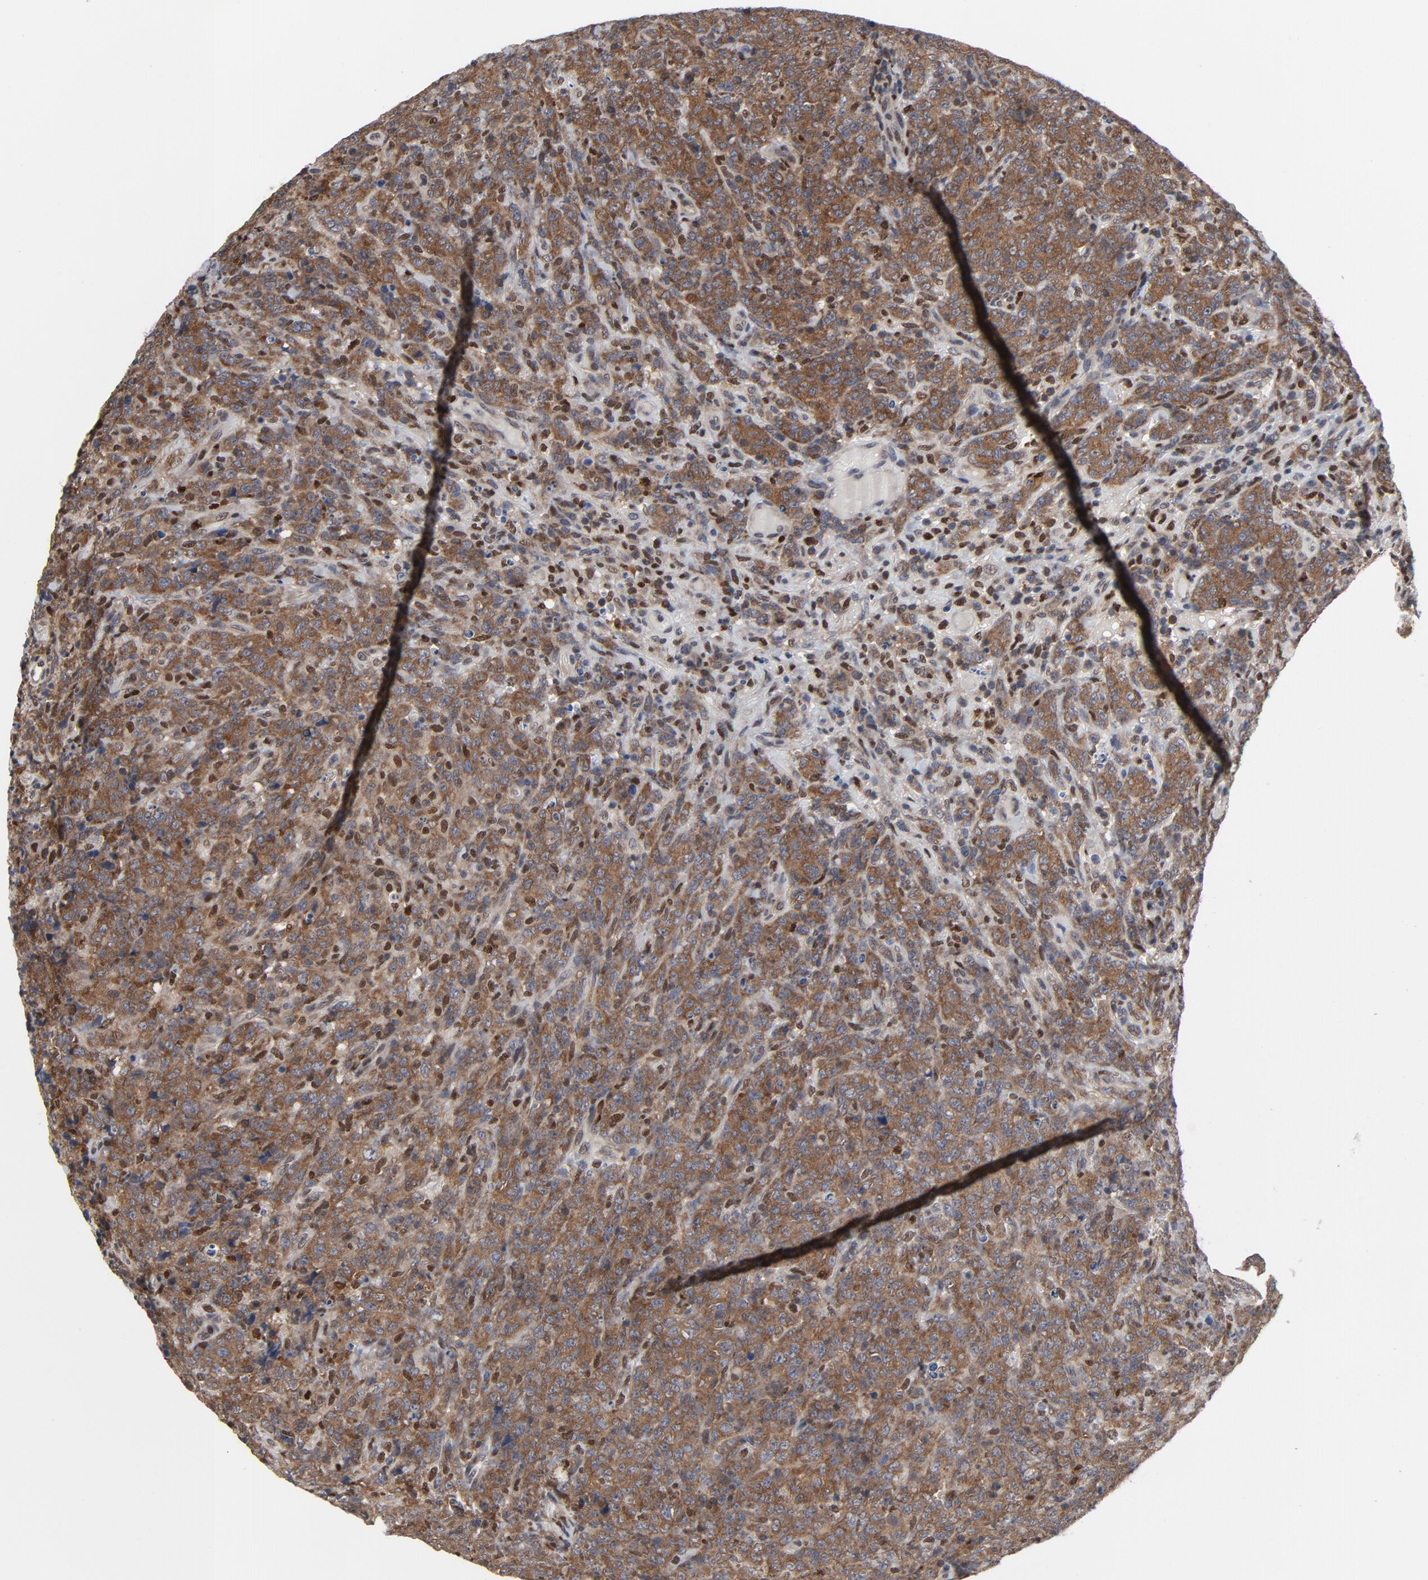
{"staining": {"intensity": "moderate", "quantity": "25%-75%", "location": "cytoplasmic/membranous"}, "tissue": "lymphoma", "cell_type": "Tumor cells", "image_type": "cancer", "snomed": [{"axis": "morphology", "description": "Malignant lymphoma, non-Hodgkin's type, High grade"}, {"axis": "topography", "description": "Tonsil"}], "caption": "Approximately 25%-75% of tumor cells in human lymphoma demonstrate moderate cytoplasmic/membranous protein staining as visualized by brown immunohistochemical staining.", "gene": "NFKB1", "patient": {"sex": "female", "age": 36}}